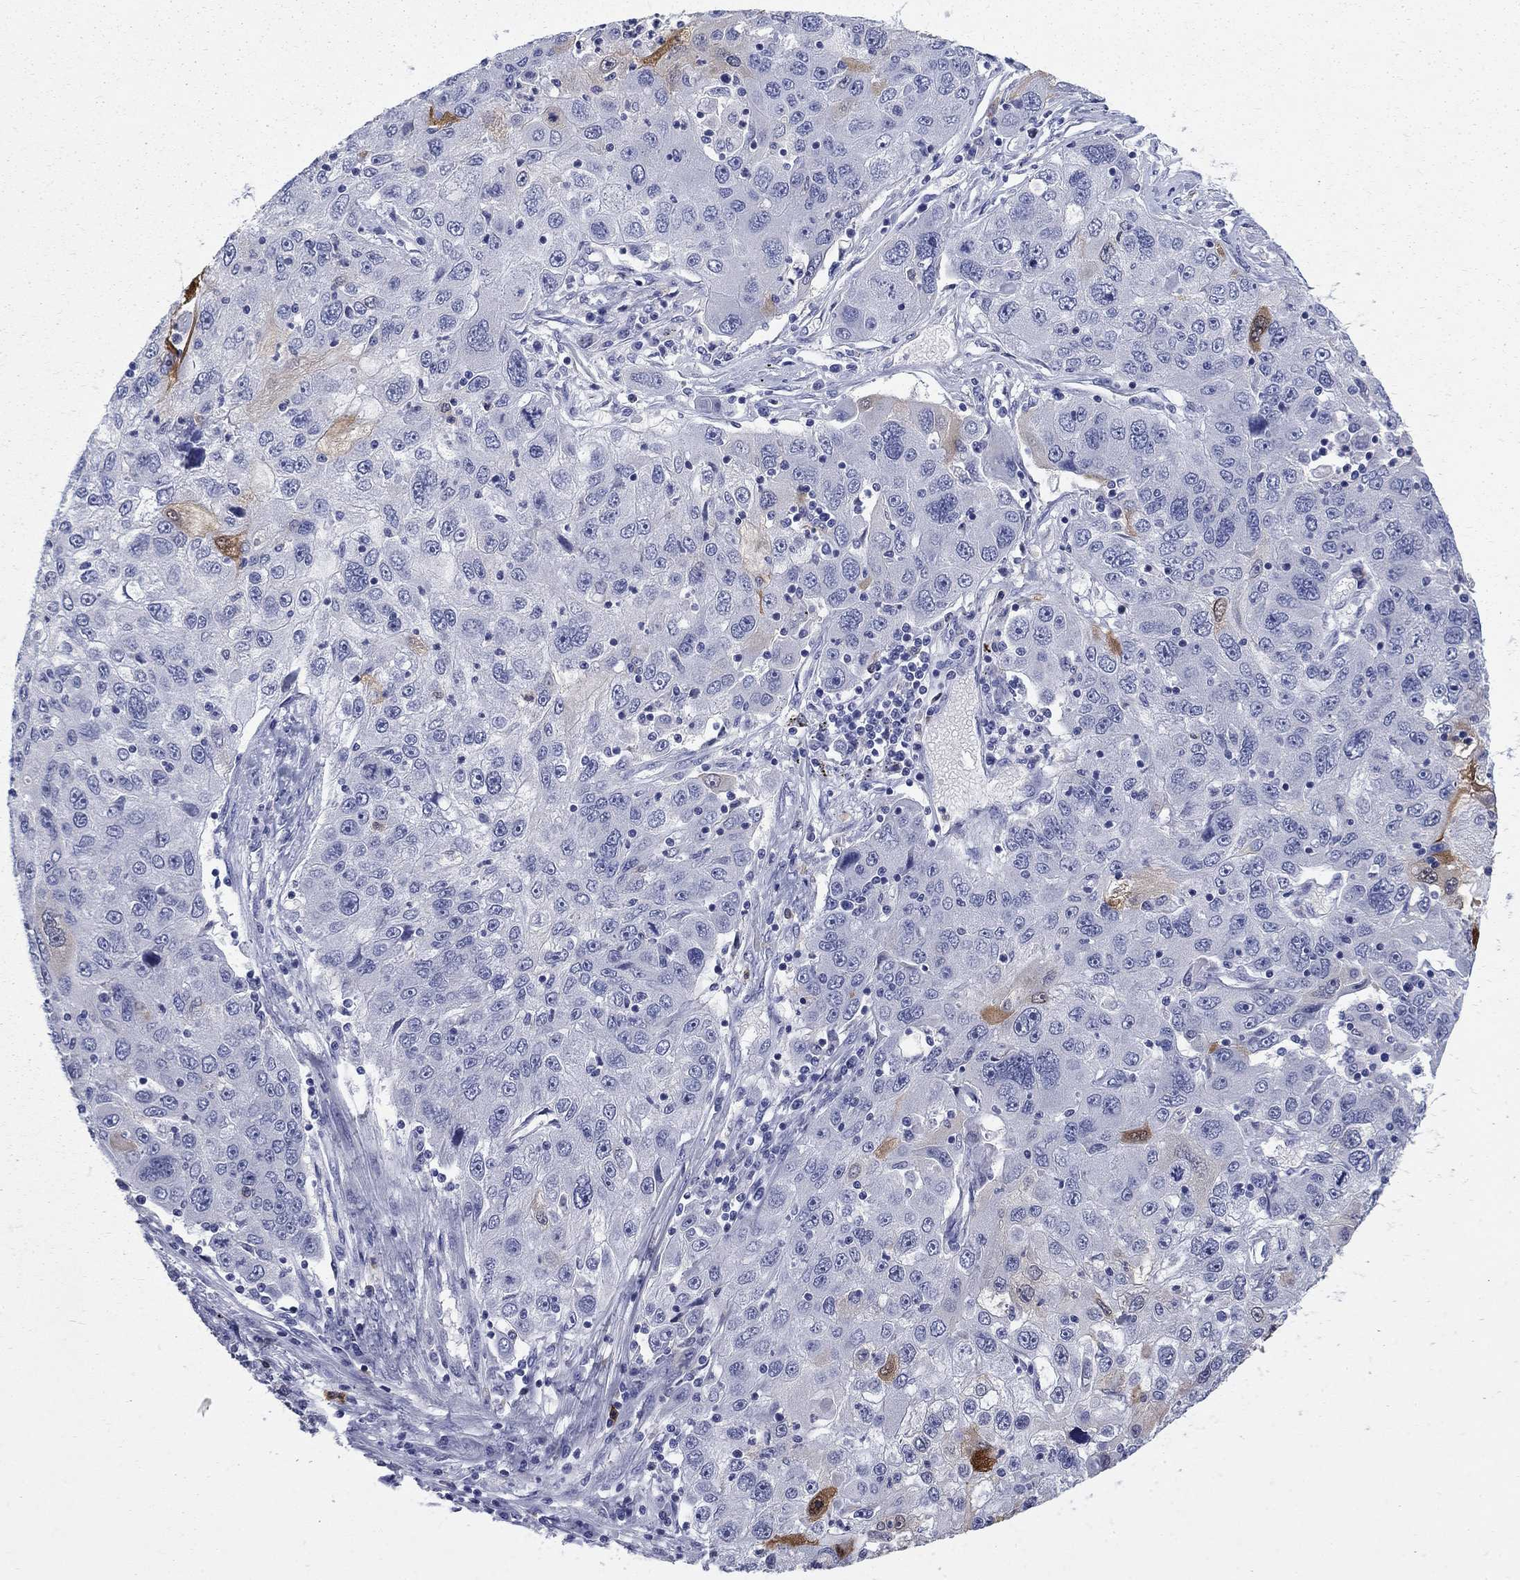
{"staining": {"intensity": "moderate", "quantity": "<25%", "location": "cytoplasmic/membranous"}, "tissue": "stomach cancer", "cell_type": "Tumor cells", "image_type": "cancer", "snomed": [{"axis": "morphology", "description": "Adenocarcinoma, NOS"}, {"axis": "topography", "description": "Stomach"}], "caption": "The micrograph shows immunohistochemical staining of stomach cancer (adenocarcinoma). There is moderate cytoplasmic/membranous positivity is present in about <25% of tumor cells.", "gene": "SERPINB2", "patient": {"sex": "male", "age": 56}}